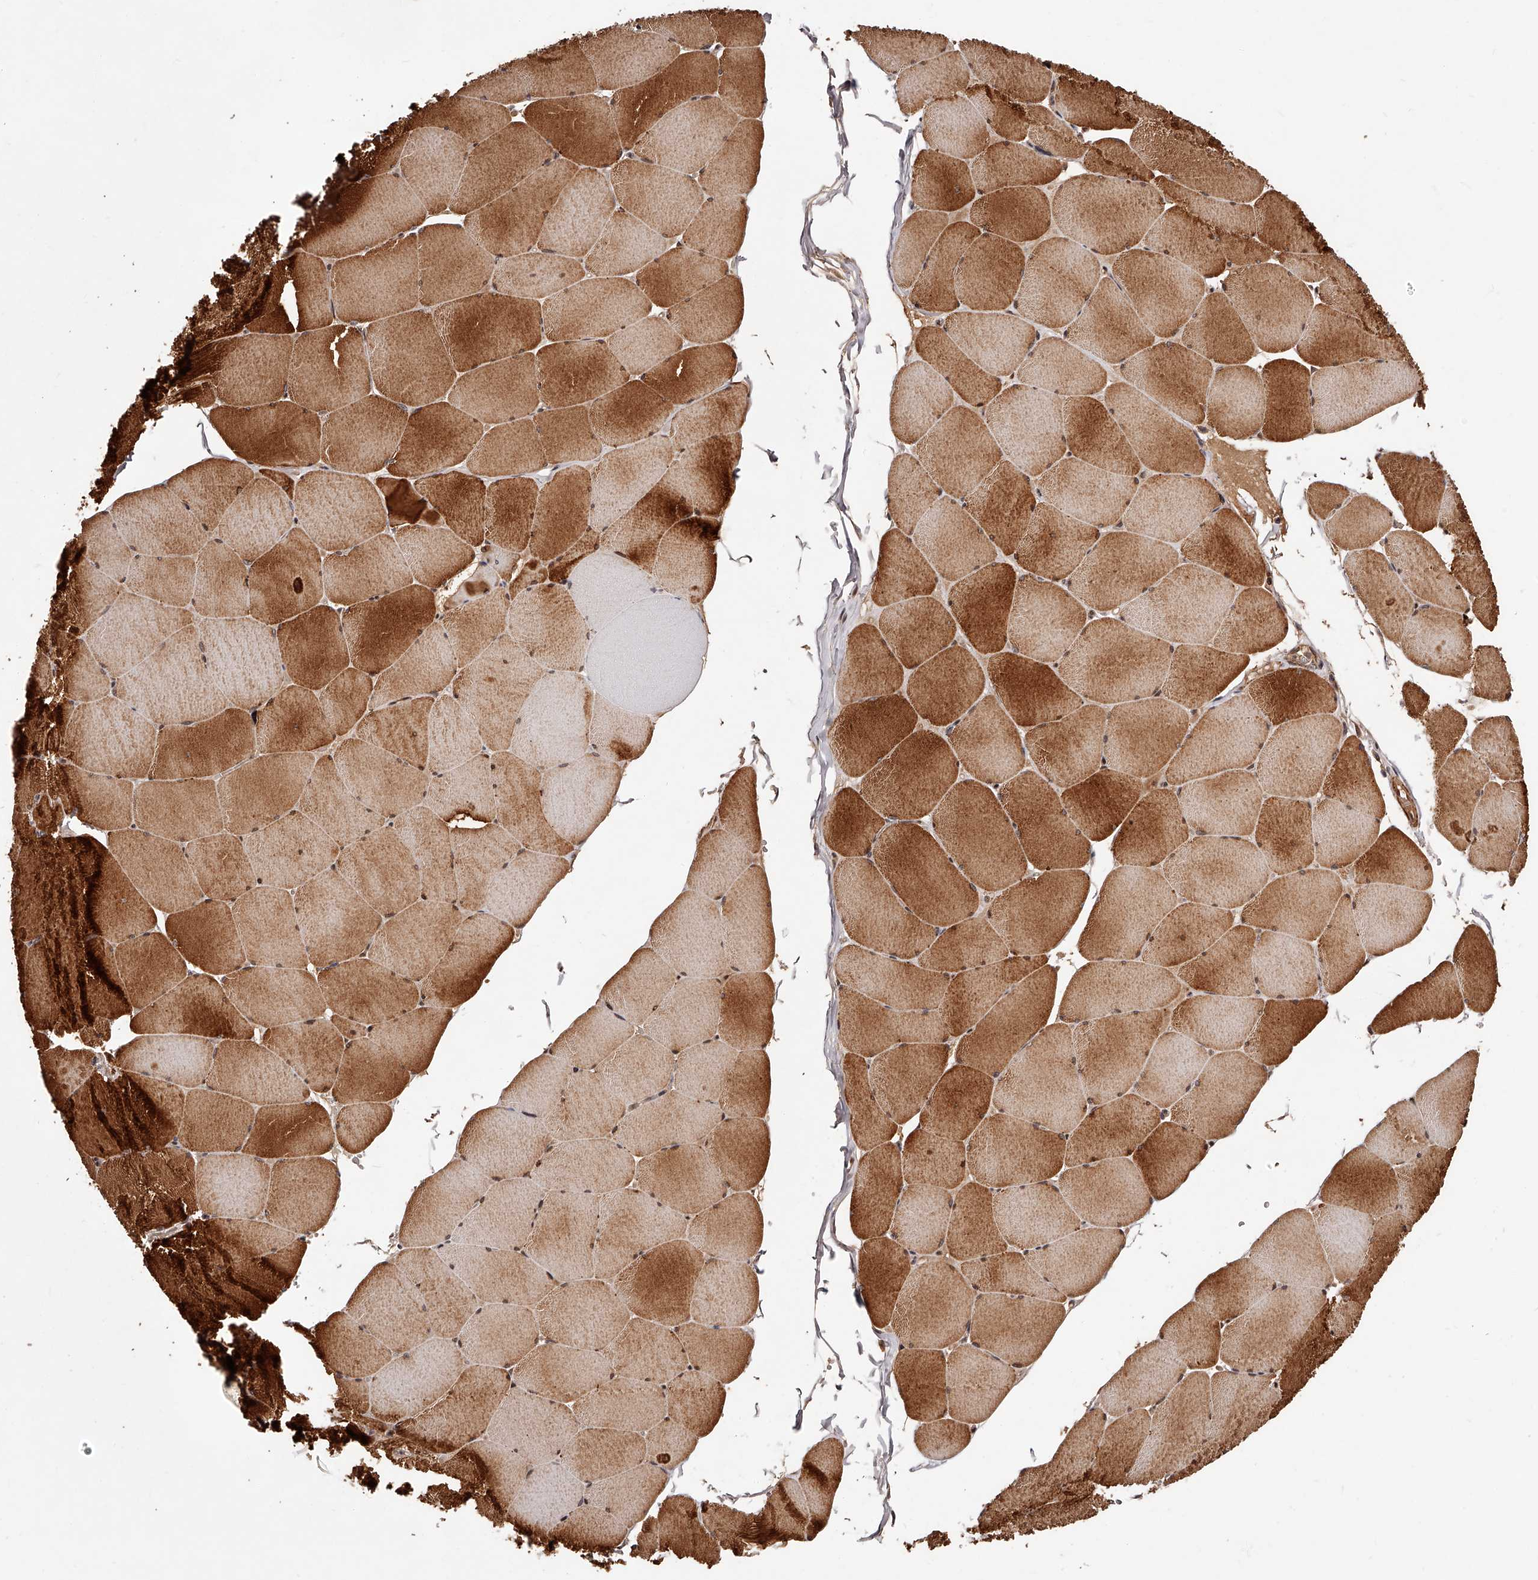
{"staining": {"intensity": "strong", "quantity": "25%-75%", "location": "cytoplasmic/membranous"}, "tissue": "skeletal muscle", "cell_type": "Myocytes", "image_type": "normal", "snomed": [{"axis": "morphology", "description": "Normal tissue, NOS"}, {"axis": "topography", "description": "Skeletal muscle"}, {"axis": "topography", "description": "Head-Neck"}], "caption": "IHC (DAB) staining of benign human skeletal muscle demonstrates strong cytoplasmic/membranous protein expression in about 25%-75% of myocytes.", "gene": "CUL7", "patient": {"sex": "male", "age": 66}}